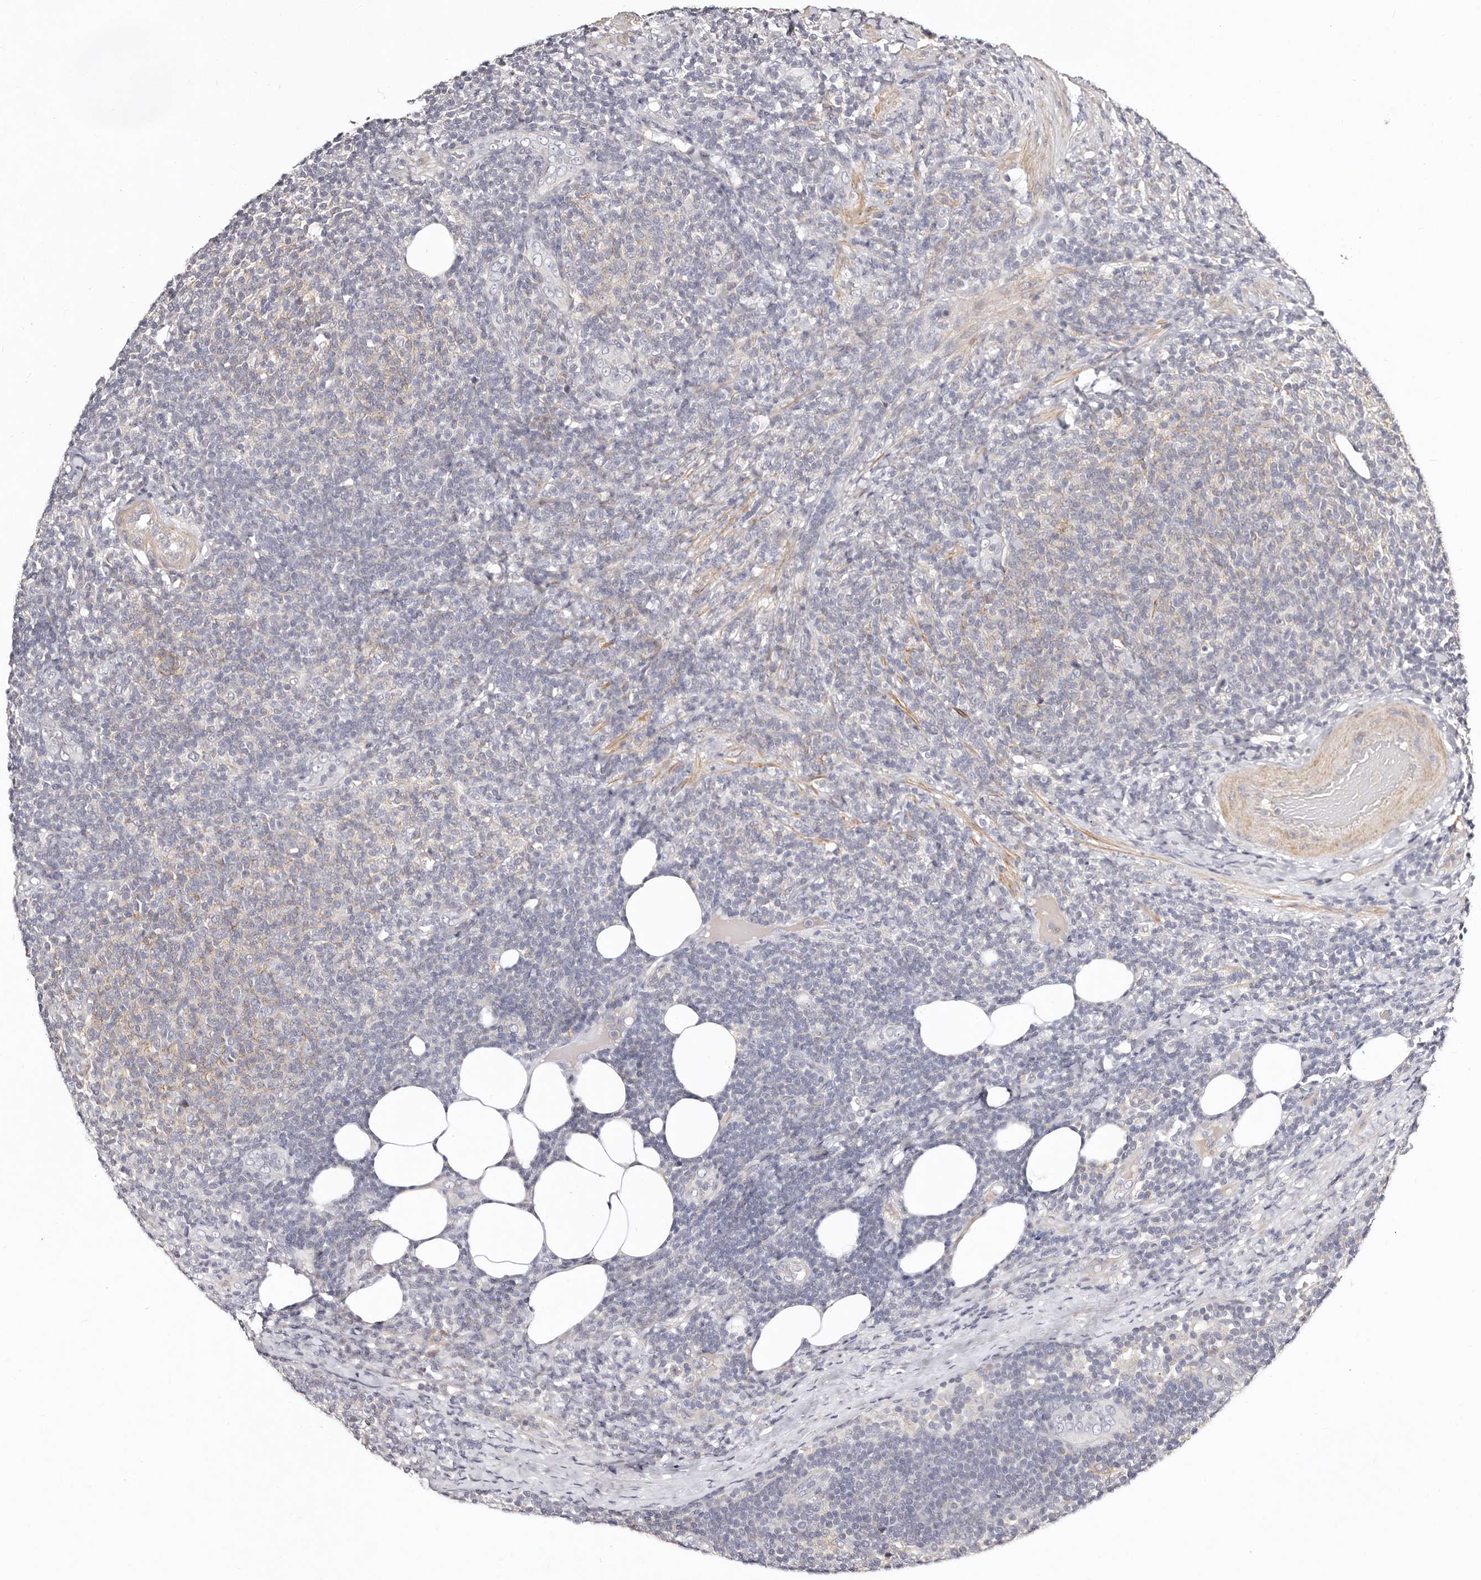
{"staining": {"intensity": "negative", "quantity": "none", "location": "none"}, "tissue": "lymphoma", "cell_type": "Tumor cells", "image_type": "cancer", "snomed": [{"axis": "morphology", "description": "Malignant lymphoma, non-Hodgkin's type, Low grade"}, {"axis": "topography", "description": "Lymph node"}], "caption": "A micrograph of human lymphoma is negative for staining in tumor cells. (DAB (3,3'-diaminobenzidine) immunohistochemistry visualized using brightfield microscopy, high magnification).", "gene": "MRPS33", "patient": {"sex": "male", "age": 66}}